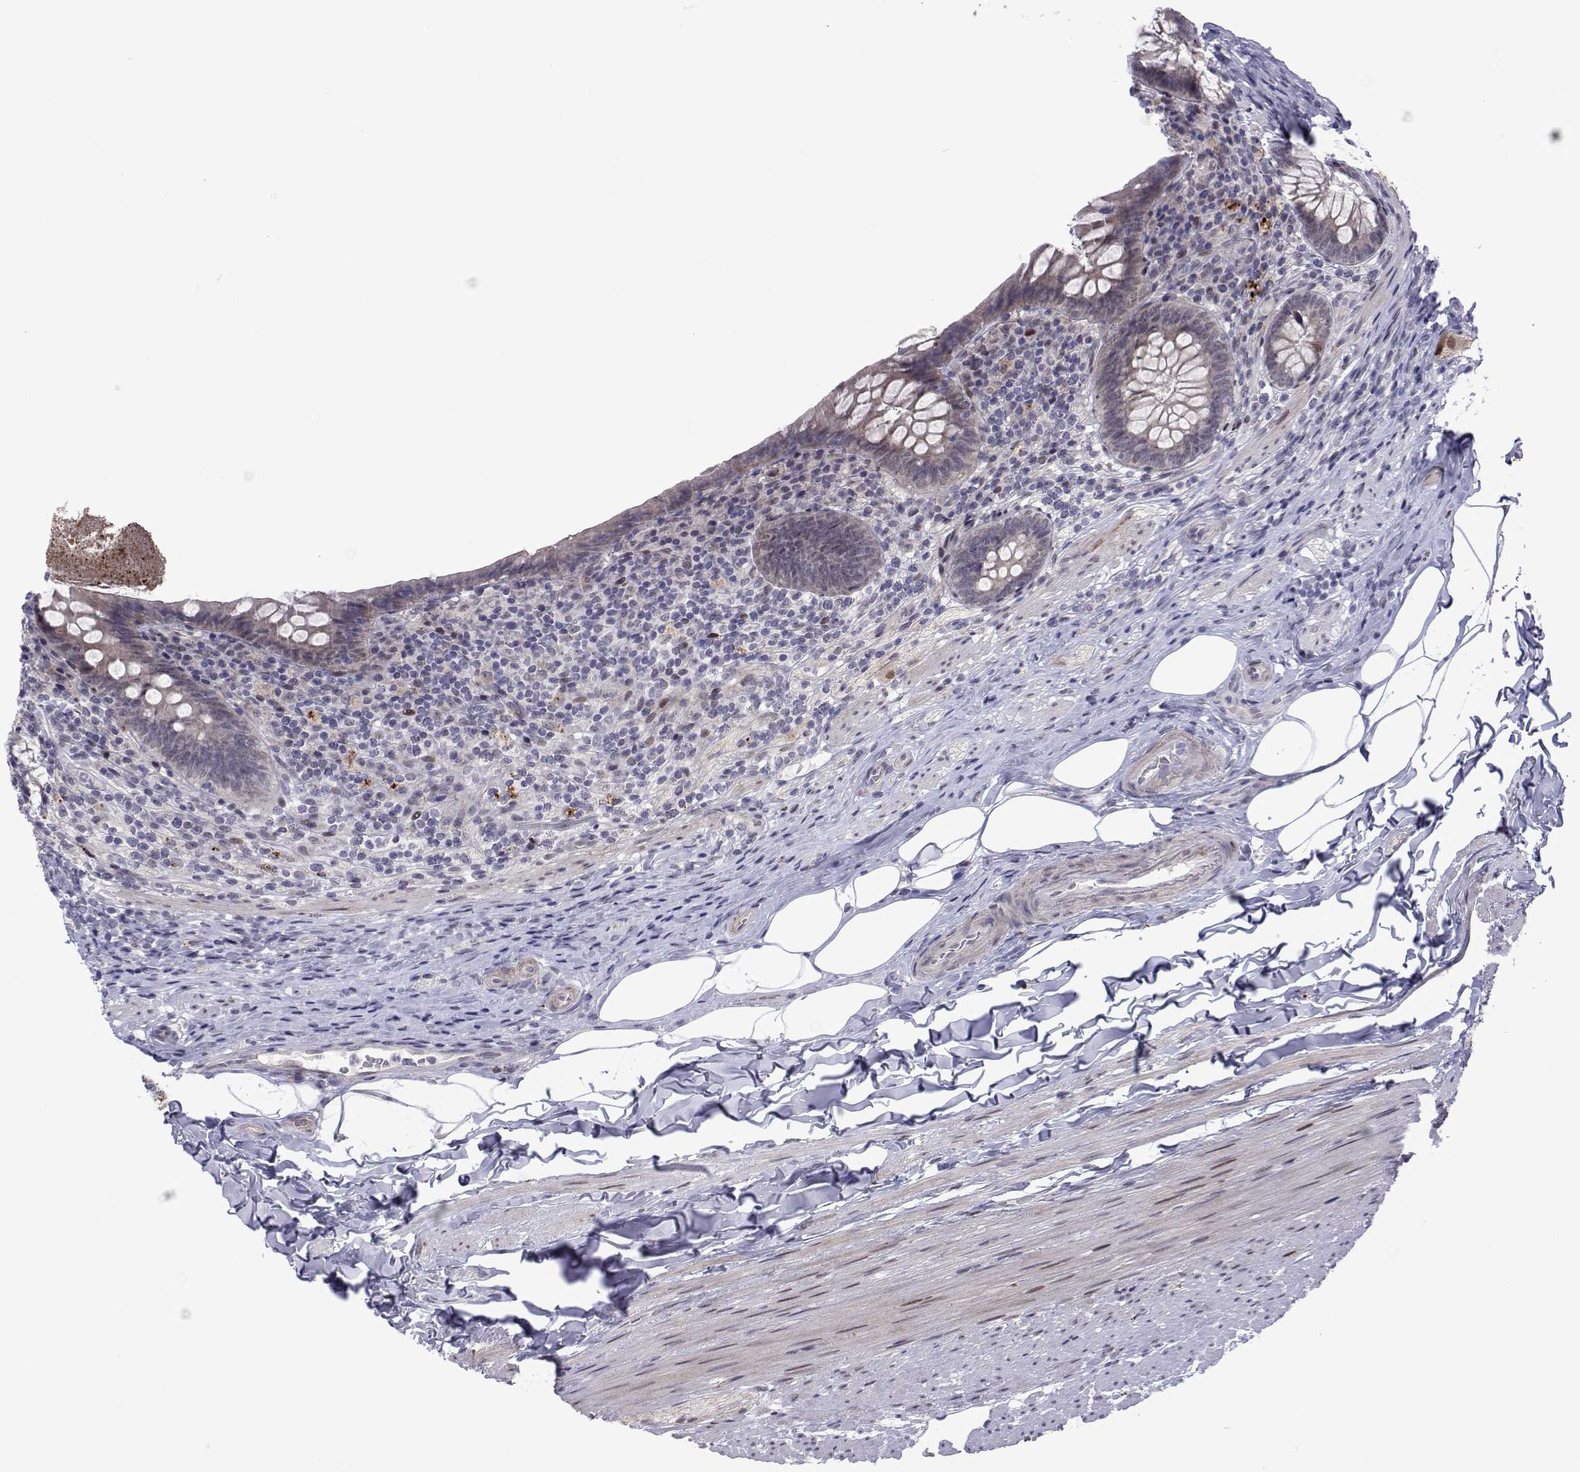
{"staining": {"intensity": "negative", "quantity": "none", "location": "none"}, "tissue": "appendix", "cell_type": "Glandular cells", "image_type": "normal", "snomed": [{"axis": "morphology", "description": "Normal tissue, NOS"}, {"axis": "topography", "description": "Appendix"}], "caption": "This image is of unremarkable appendix stained with IHC to label a protein in brown with the nuclei are counter-stained blue. There is no staining in glandular cells.", "gene": "EFCAB3", "patient": {"sex": "male", "age": 47}}